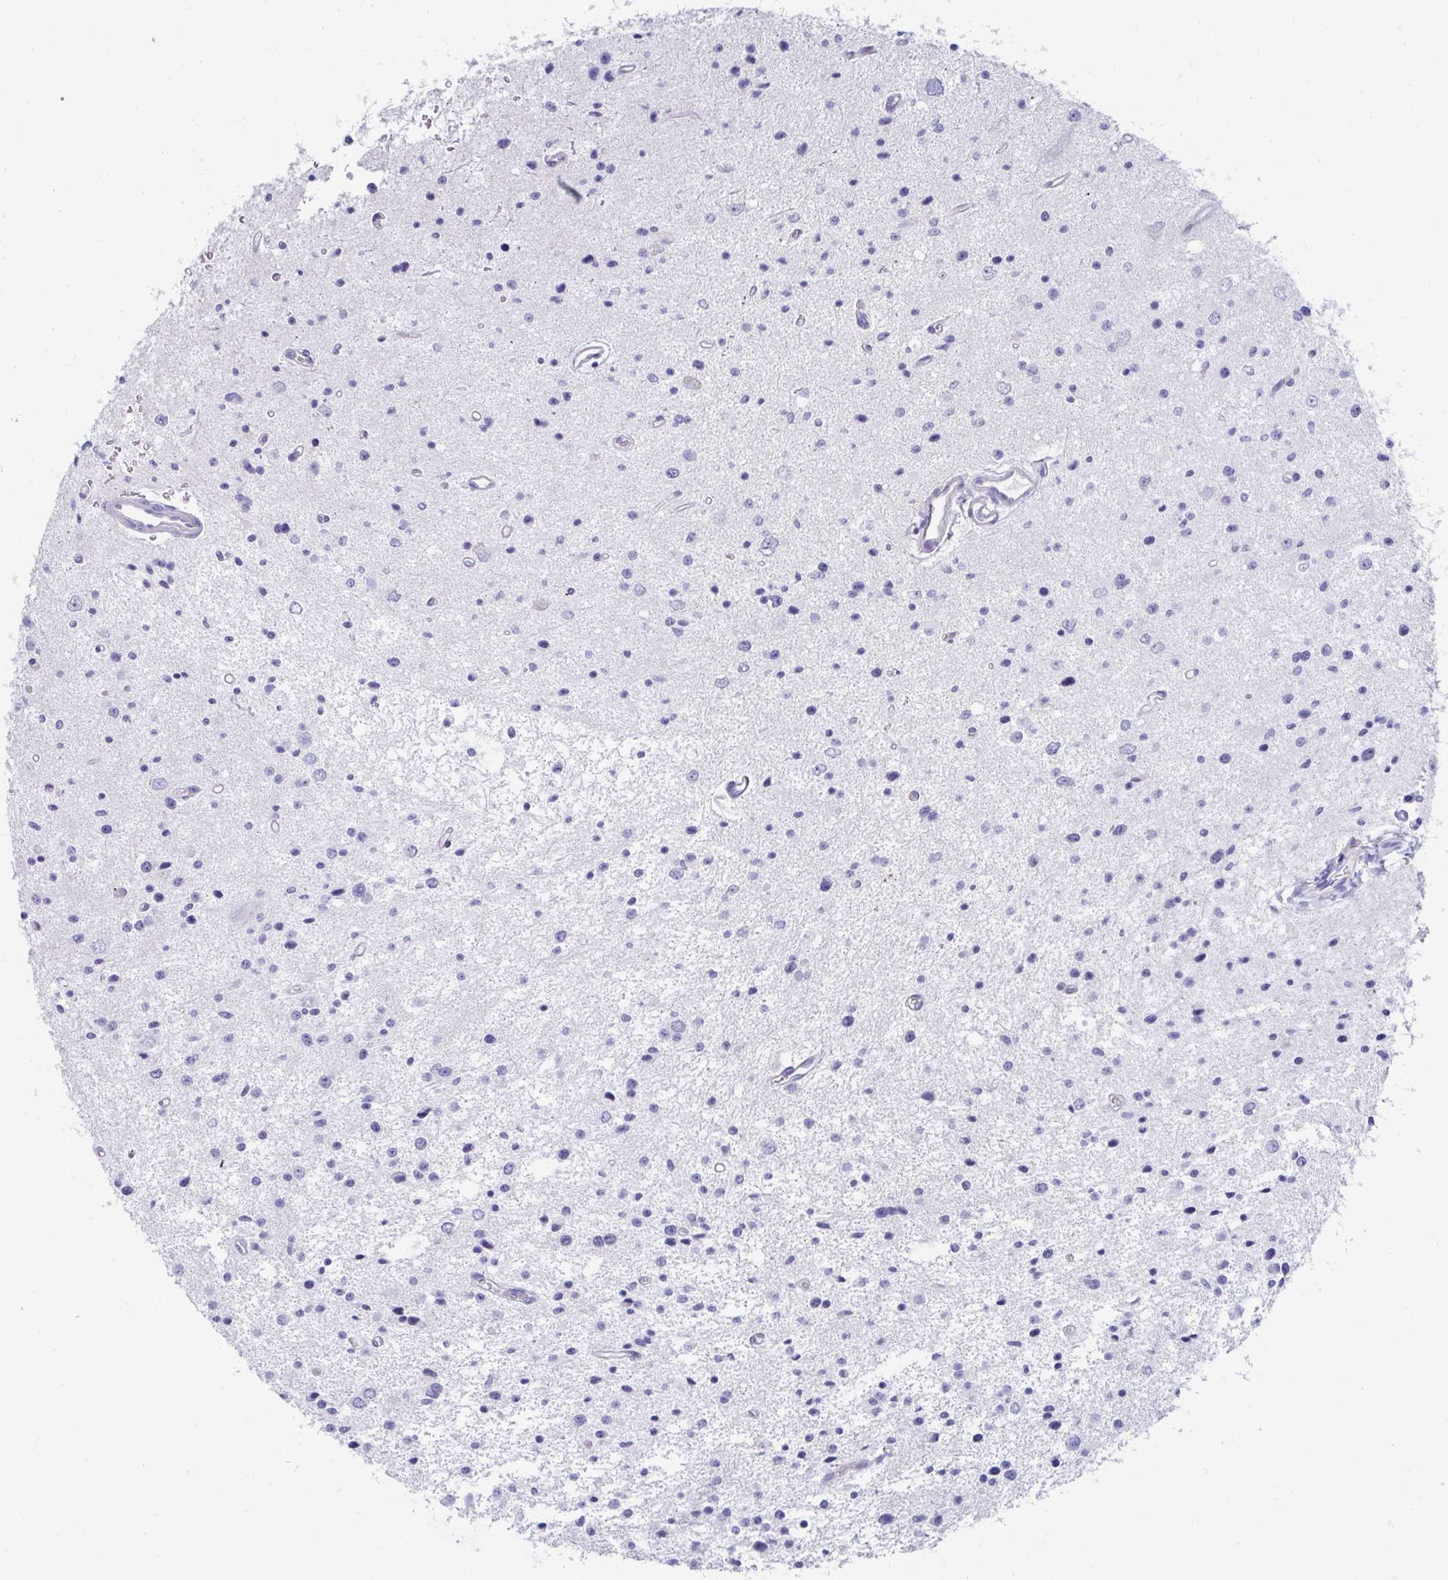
{"staining": {"intensity": "negative", "quantity": "none", "location": "none"}, "tissue": "glioma", "cell_type": "Tumor cells", "image_type": "cancer", "snomed": [{"axis": "morphology", "description": "Glioma, malignant, Low grade"}, {"axis": "topography", "description": "Brain"}], "caption": "Immunohistochemistry micrograph of neoplastic tissue: human glioma stained with DAB displays no significant protein positivity in tumor cells. The staining is performed using DAB brown chromogen with nuclei counter-stained in using hematoxylin.", "gene": "MGAM2", "patient": {"sex": "male", "age": 43}}